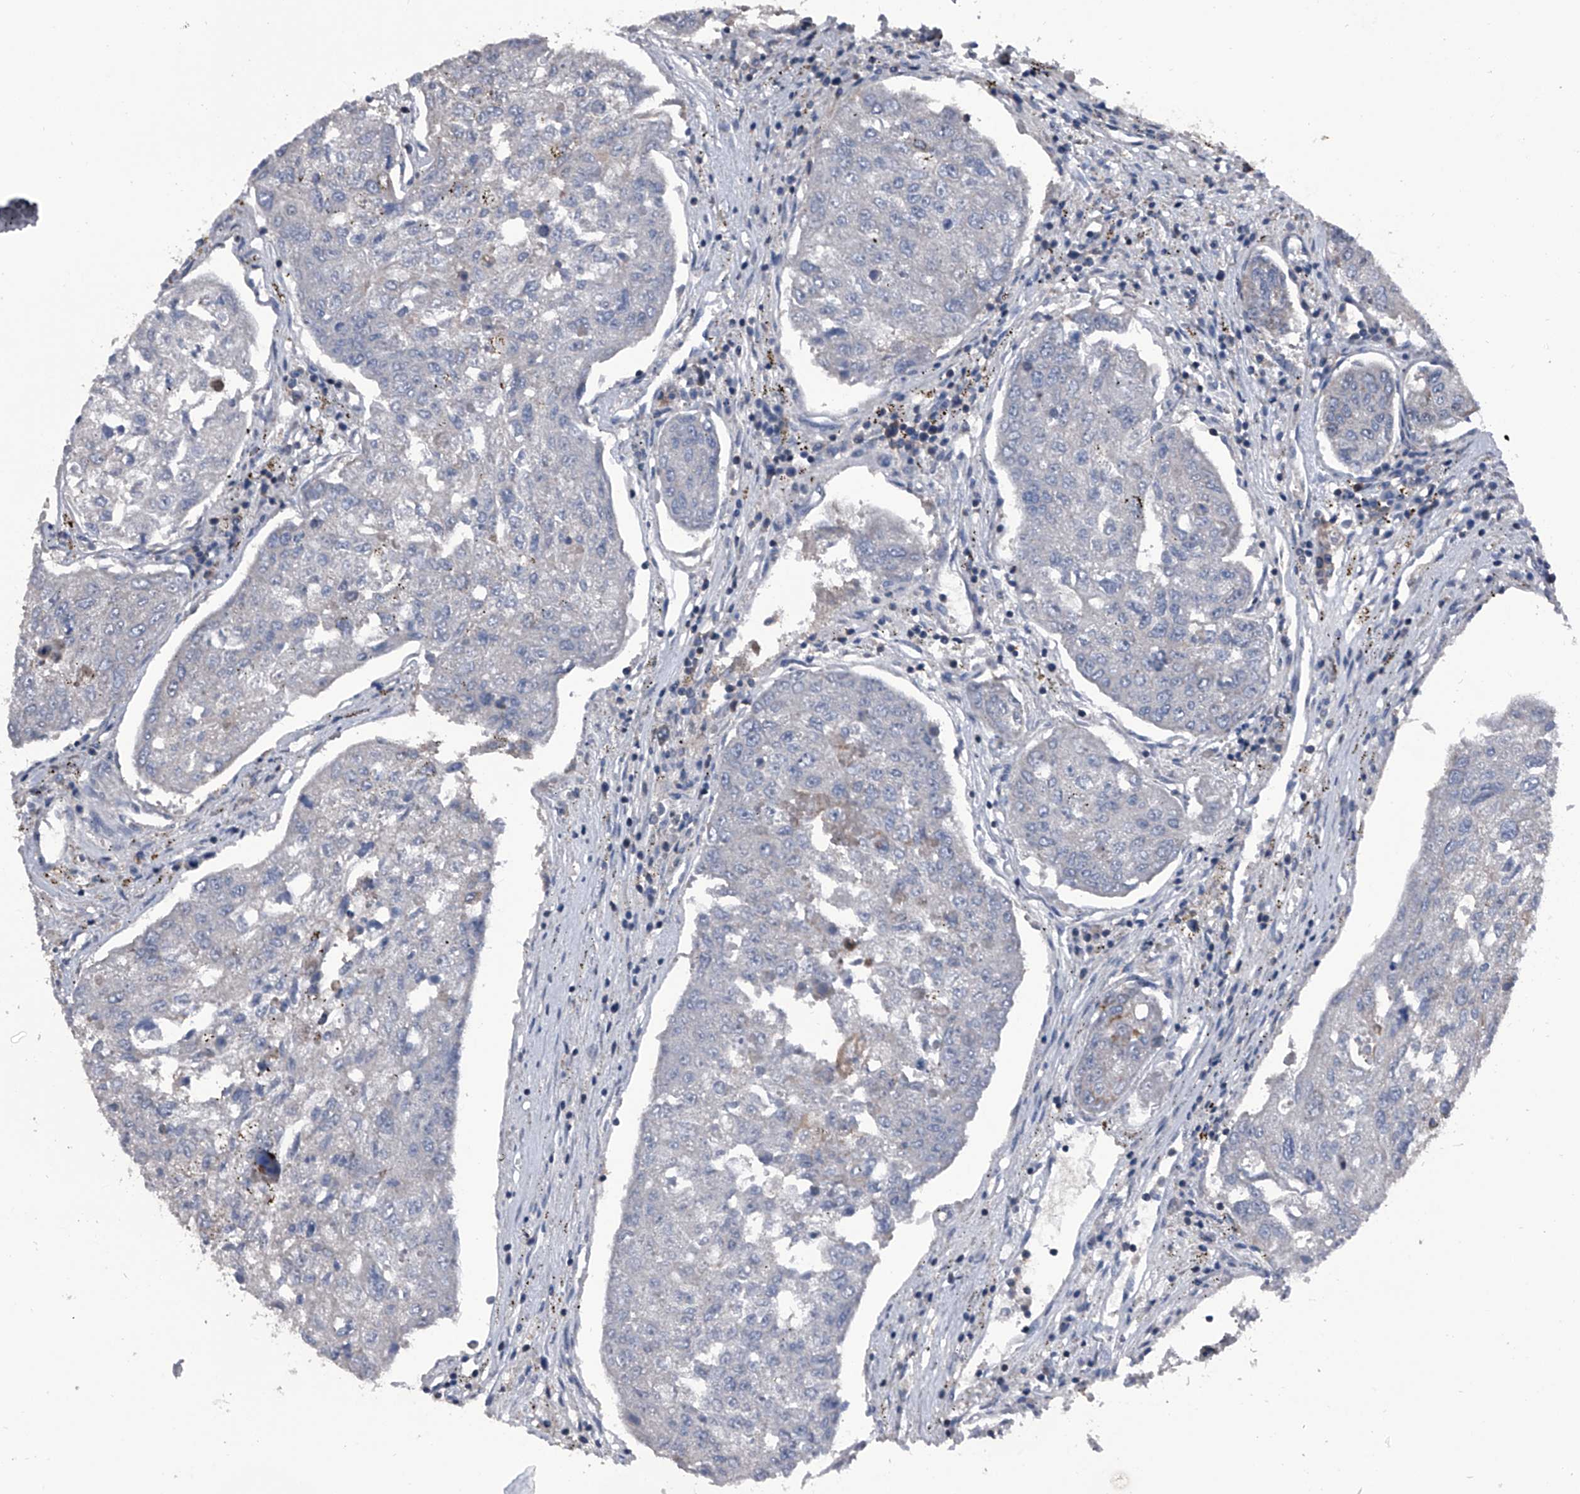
{"staining": {"intensity": "moderate", "quantity": "<25%", "location": "cytoplasmic/membranous"}, "tissue": "urothelial cancer", "cell_type": "Tumor cells", "image_type": "cancer", "snomed": [{"axis": "morphology", "description": "Urothelial carcinoma, High grade"}, {"axis": "topography", "description": "Lymph node"}, {"axis": "topography", "description": "Urinary bladder"}], "caption": "Moderate cytoplasmic/membranous protein staining is appreciated in approximately <25% of tumor cells in high-grade urothelial carcinoma.", "gene": "PIP5K1A", "patient": {"sex": "male", "age": 51}}